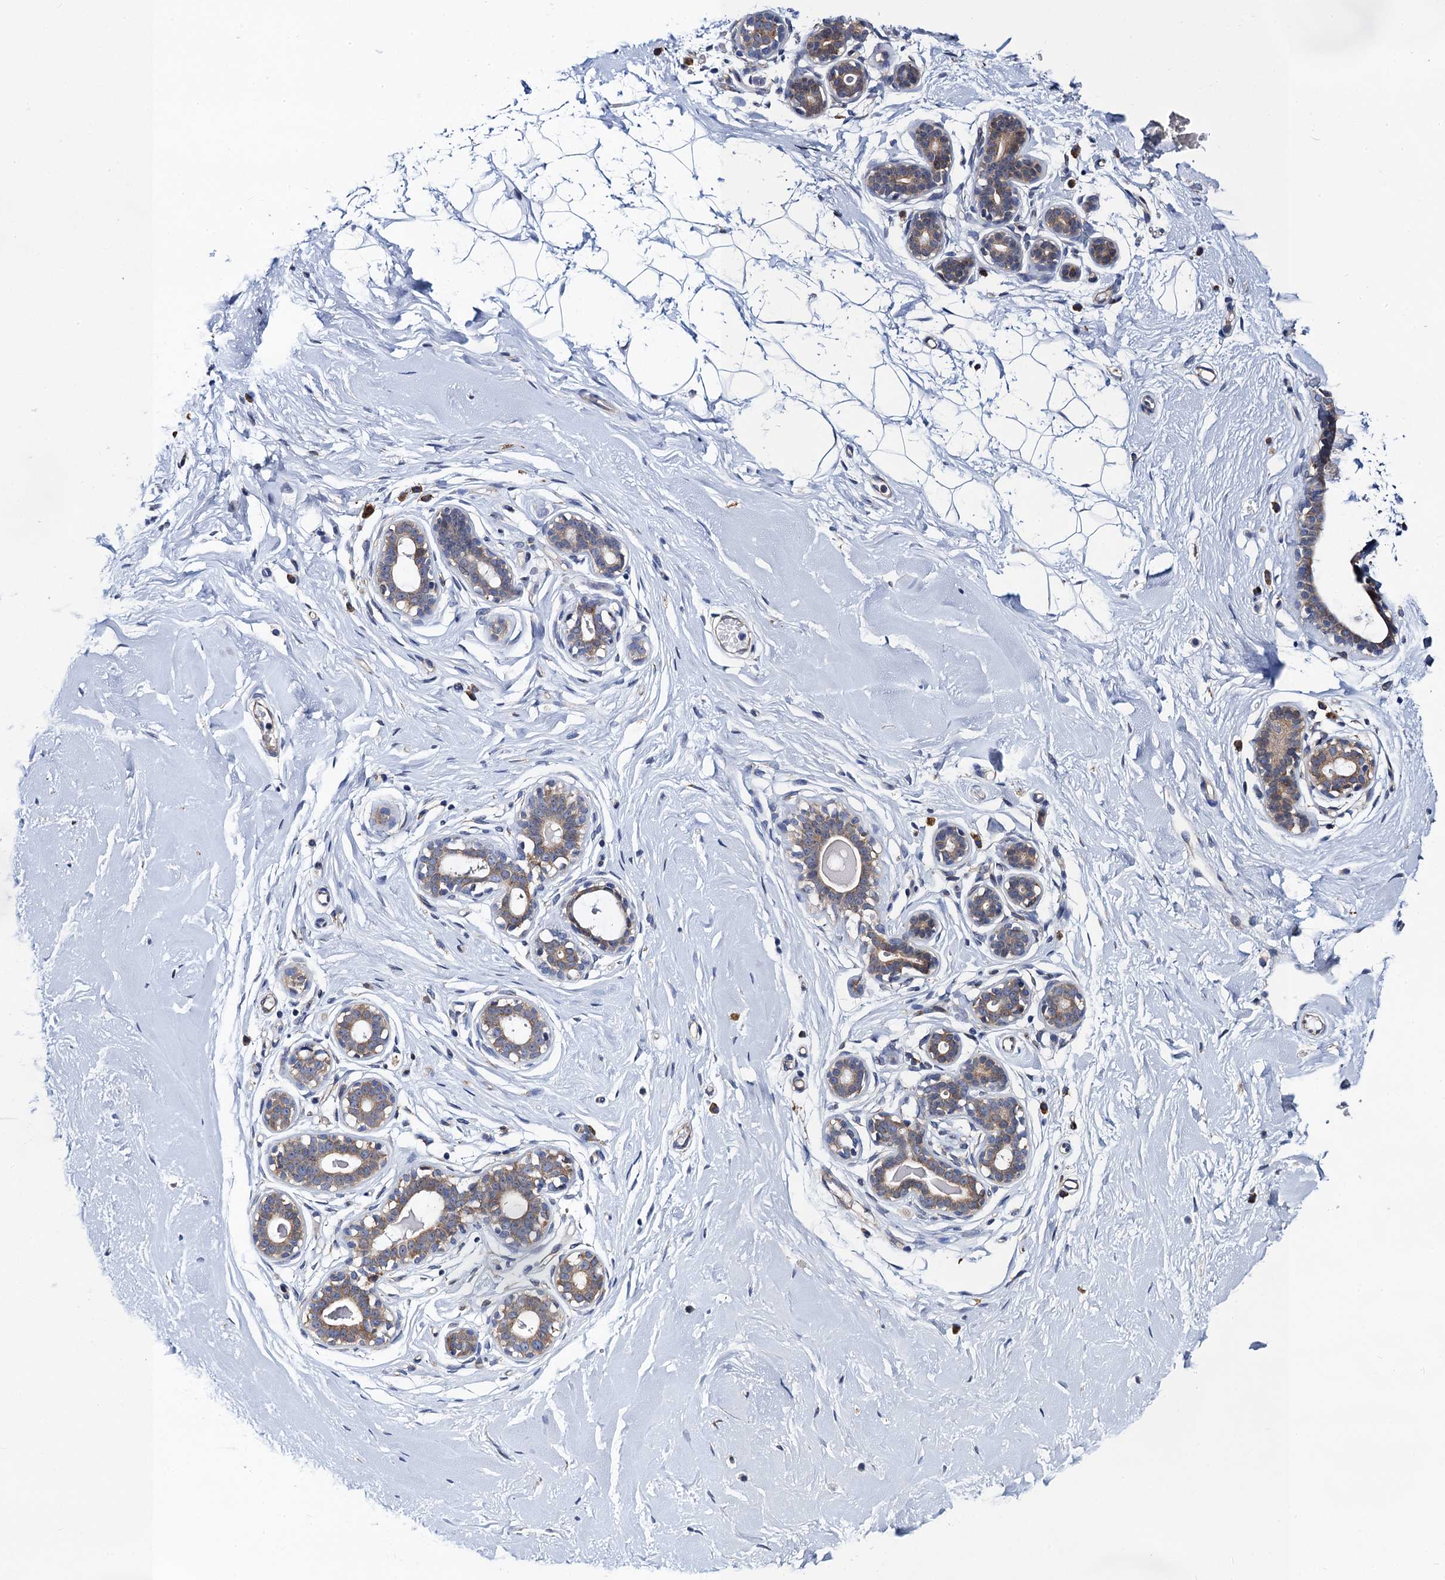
{"staining": {"intensity": "negative", "quantity": "none", "location": "none"}, "tissue": "breast", "cell_type": "Adipocytes", "image_type": "normal", "snomed": [{"axis": "morphology", "description": "Normal tissue, NOS"}, {"axis": "morphology", "description": "Adenoma, NOS"}, {"axis": "topography", "description": "Breast"}], "caption": "Immunohistochemistry (IHC) of unremarkable human breast reveals no positivity in adipocytes. (Stains: DAB (3,3'-diaminobenzidine) IHC with hematoxylin counter stain, Microscopy: brightfield microscopy at high magnification).", "gene": "PGLS", "patient": {"sex": "female", "age": 23}}